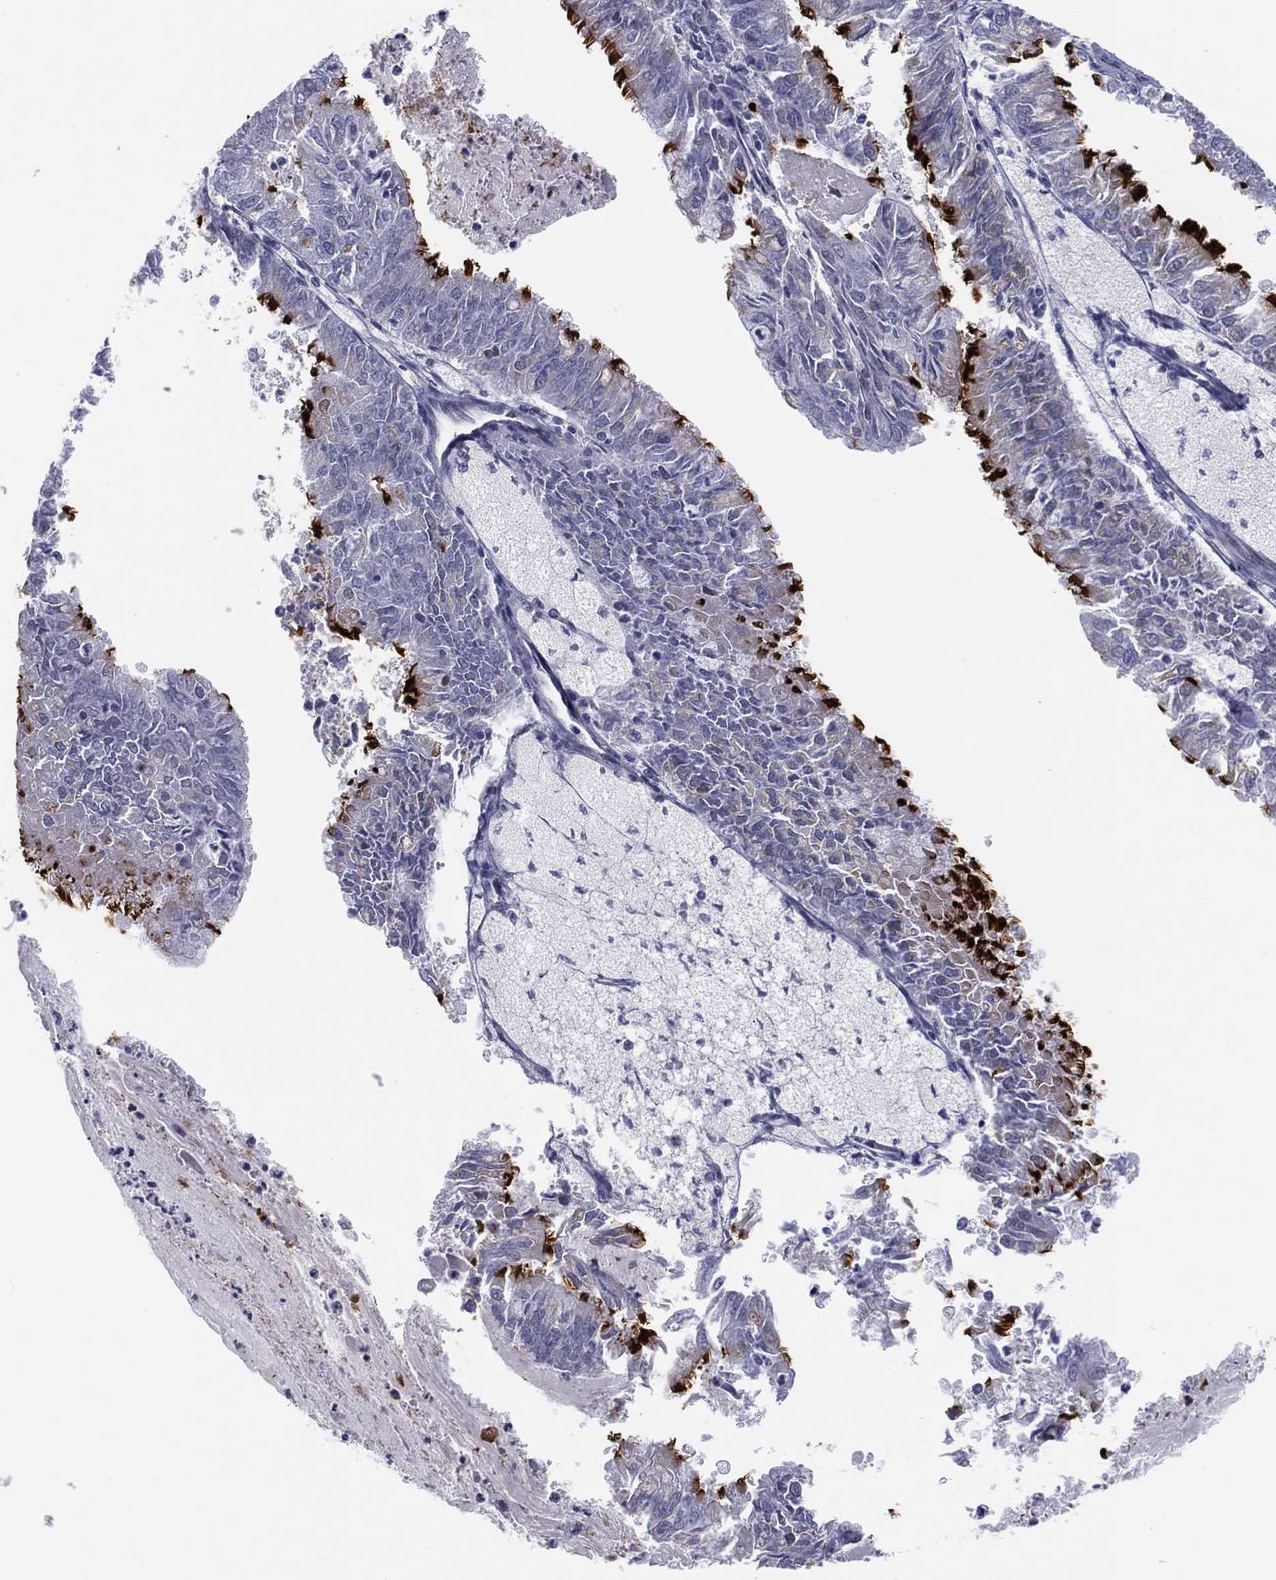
{"staining": {"intensity": "strong", "quantity": "25%-75%", "location": "cytoplasmic/membranous"}, "tissue": "endometrial cancer", "cell_type": "Tumor cells", "image_type": "cancer", "snomed": [{"axis": "morphology", "description": "Adenocarcinoma, NOS"}, {"axis": "topography", "description": "Endometrium"}], "caption": "DAB (3,3'-diaminobenzidine) immunohistochemical staining of human endometrial adenocarcinoma shows strong cytoplasmic/membranous protein staining in about 25%-75% of tumor cells. (DAB IHC, brown staining for protein, blue staining for nuclei).", "gene": "MLF1", "patient": {"sex": "female", "age": 57}}